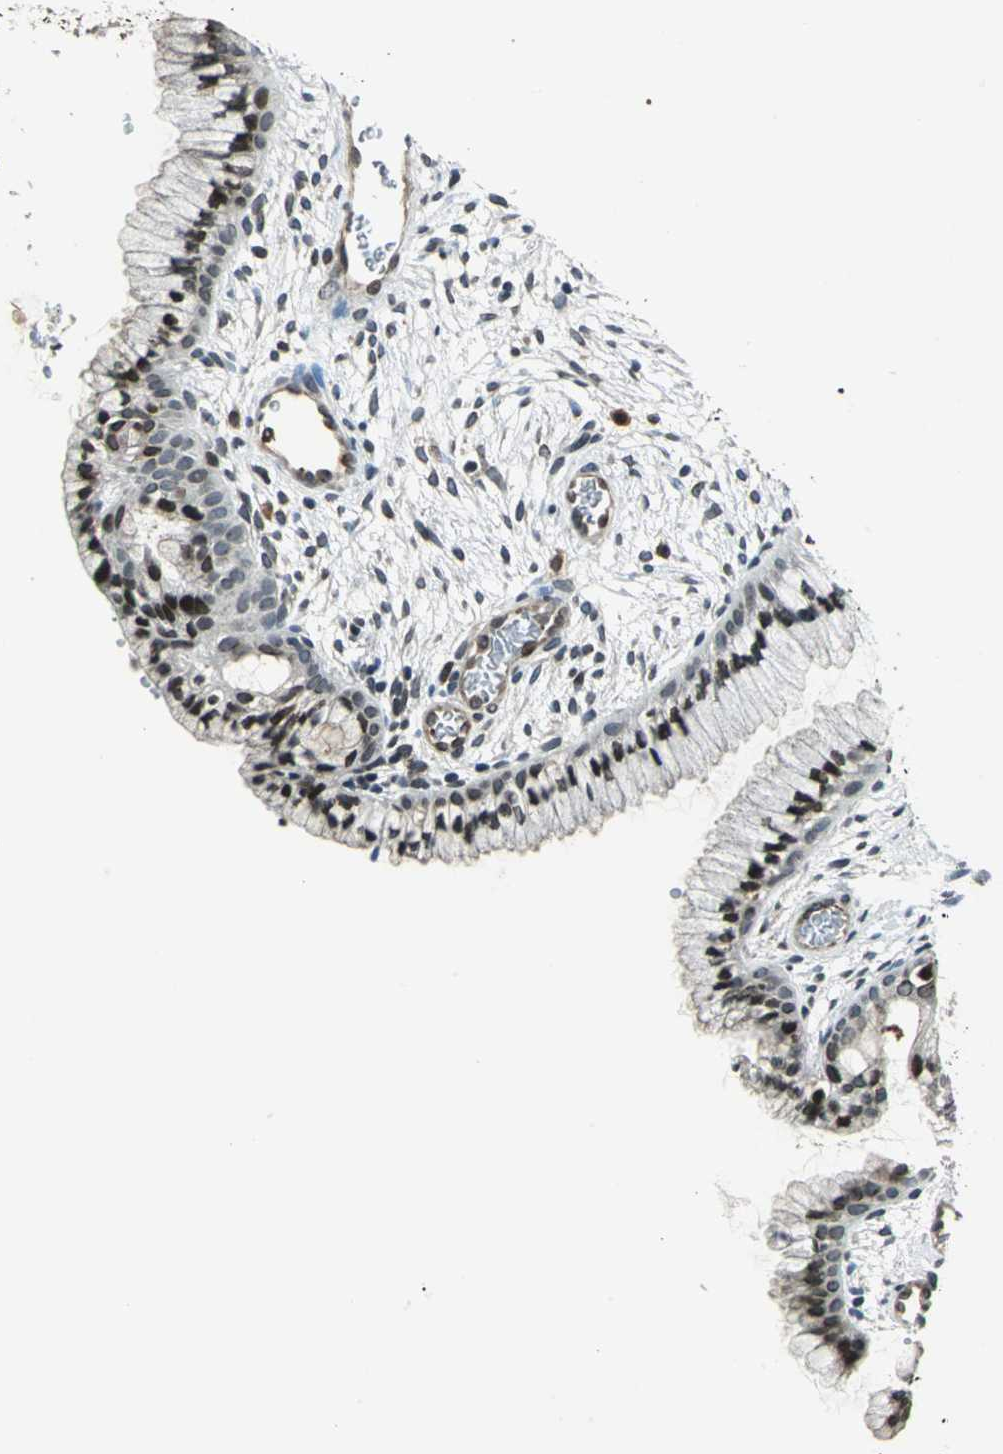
{"staining": {"intensity": "strong", "quantity": ">75%", "location": "nuclear"}, "tissue": "cervix", "cell_type": "Glandular cells", "image_type": "normal", "snomed": [{"axis": "morphology", "description": "Normal tissue, NOS"}, {"axis": "topography", "description": "Cervix"}], "caption": "Immunohistochemistry (IHC) of benign cervix demonstrates high levels of strong nuclear staining in approximately >75% of glandular cells. (DAB (3,3'-diaminobenzidine) = brown stain, brightfield microscopy at high magnification).", "gene": "BRIP1", "patient": {"sex": "female", "age": 39}}